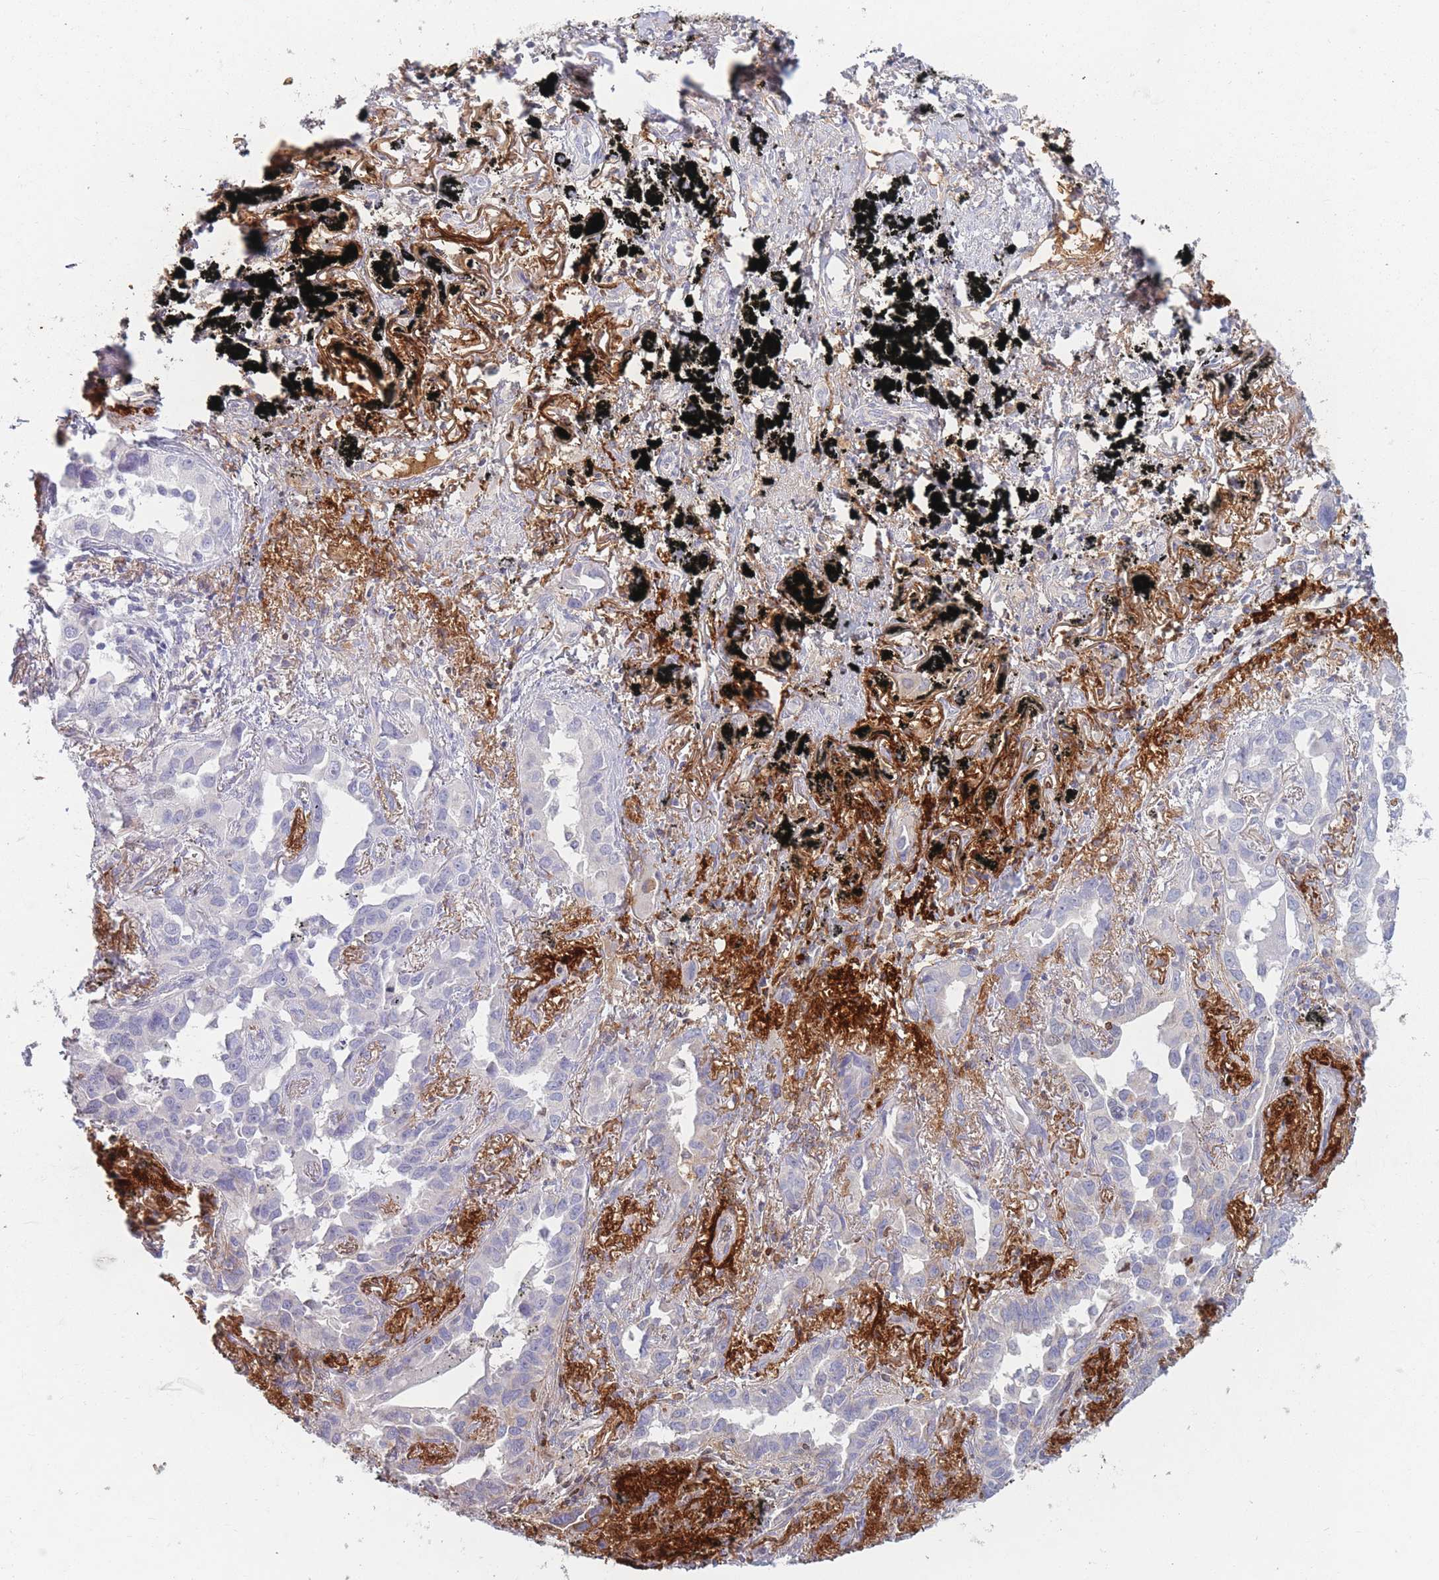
{"staining": {"intensity": "negative", "quantity": "none", "location": "none"}, "tissue": "lung cancer", "cell_type": "Tumor cells", "image_type": "cancer", "snomed": [{"axis": "morphology", "description": "Adenocarcinoma, NOS"}, {"axis": "topography", "description": "Lung"}], "caption": "An immunohistochemistry (IHC) photomicrograph of lung adenocarcinoma is shown. There is no staining in tumor cells of lung adenocarcinoma.", "gene": "PRG4", "patient": {"sex": "male", "age": 67}}